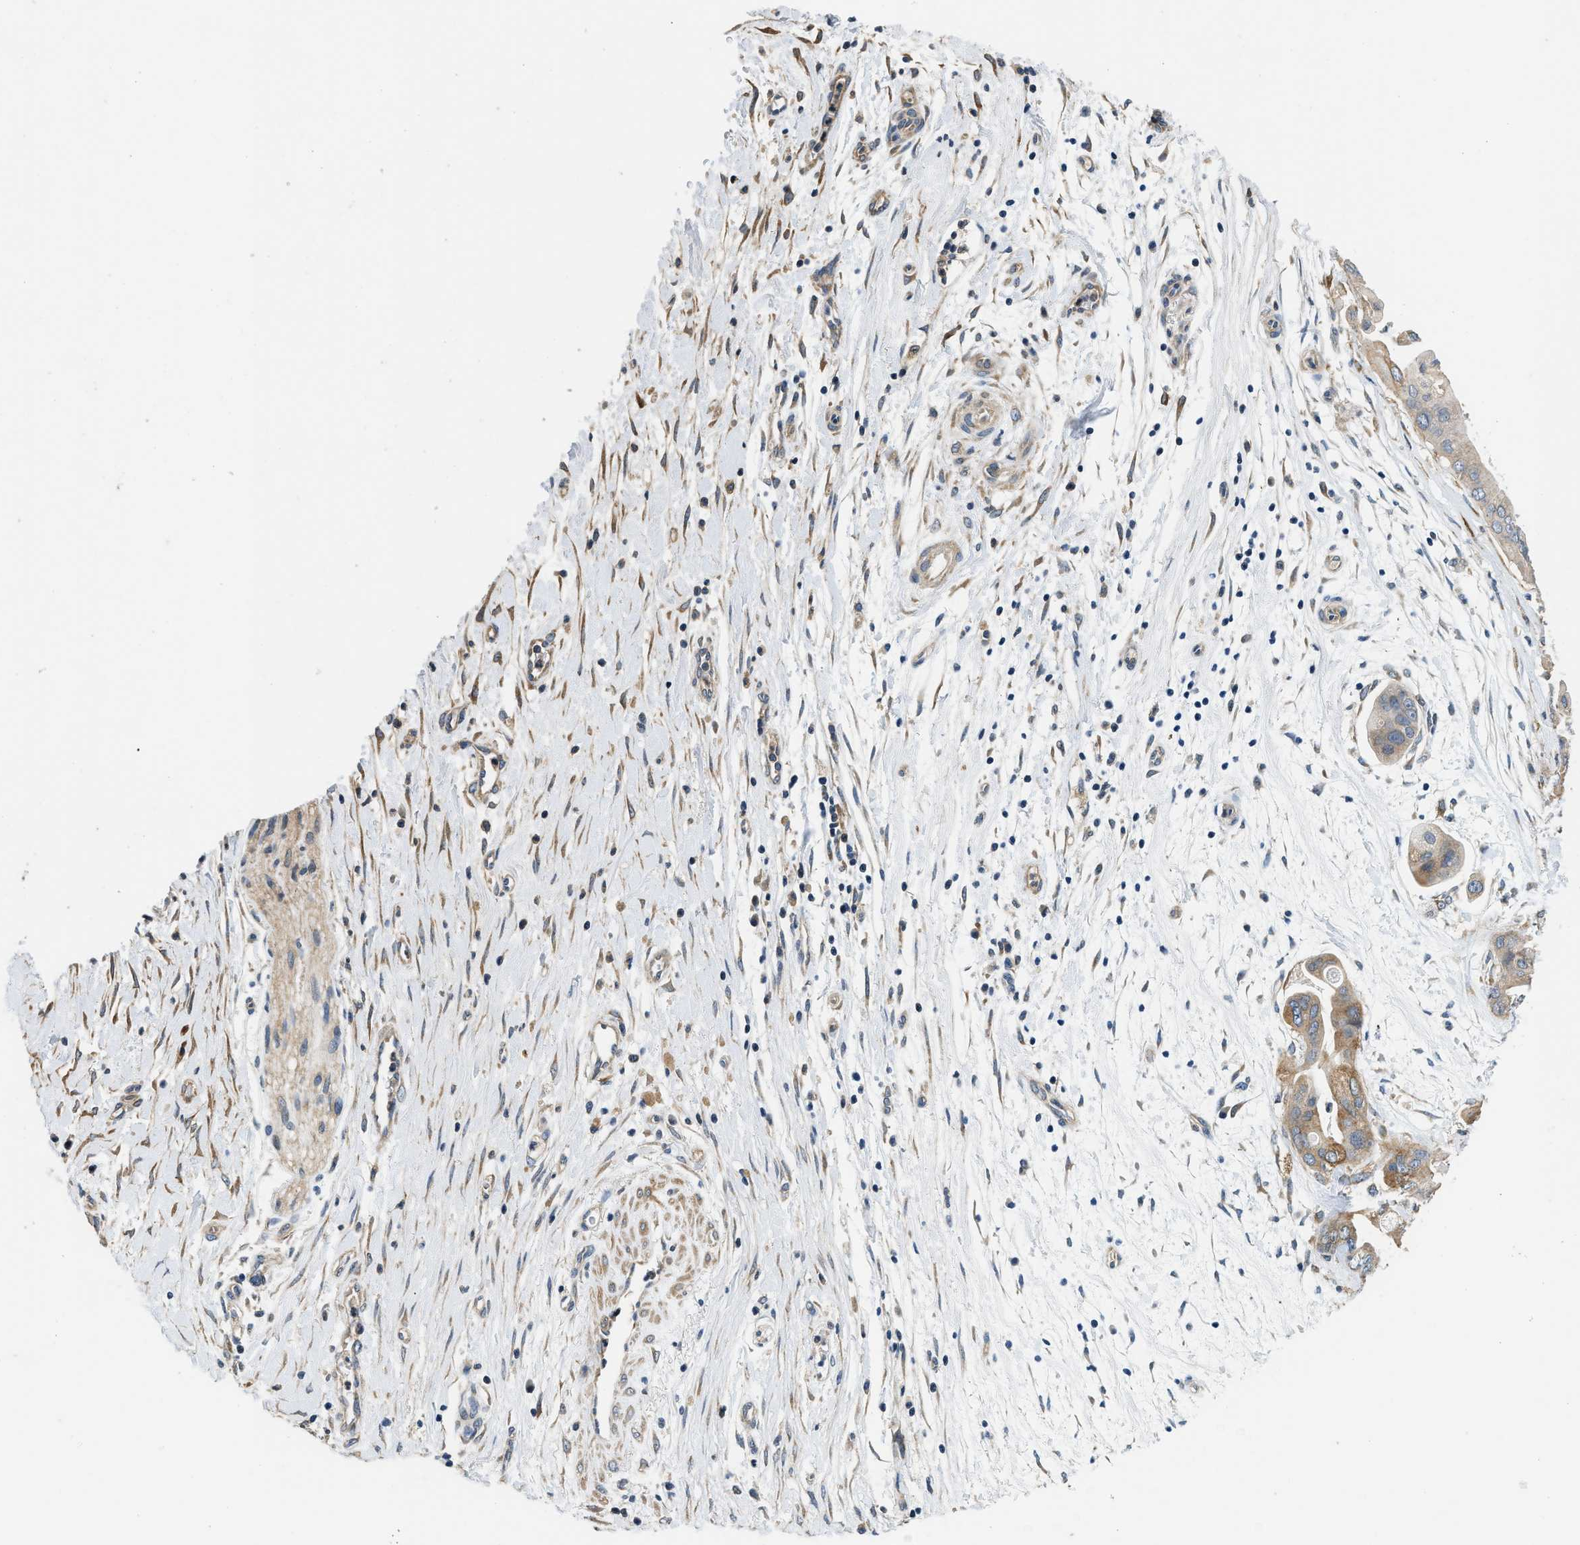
{"staining": {"intensity": "moderate", "quantity": ">75%", "location": "cytoplasmic/membranous"}, "tissue": "pancreatic cancer", "cell_type": "Tumor cells", "image_type": "cancer", "snomed": [{"axis": "morphology", "description": "Adenocarcinoma, NOS"}, {"axis": "topography", "description": "Pancreas"}], "caption": "Adenocarcinoma (pancreatic) stained with IHC displays moderate cytoplasmic/membranous staining in about >75% of tumor cells.", "gene": "SSH2", "patient": {"sex": "female", "age": 75}}